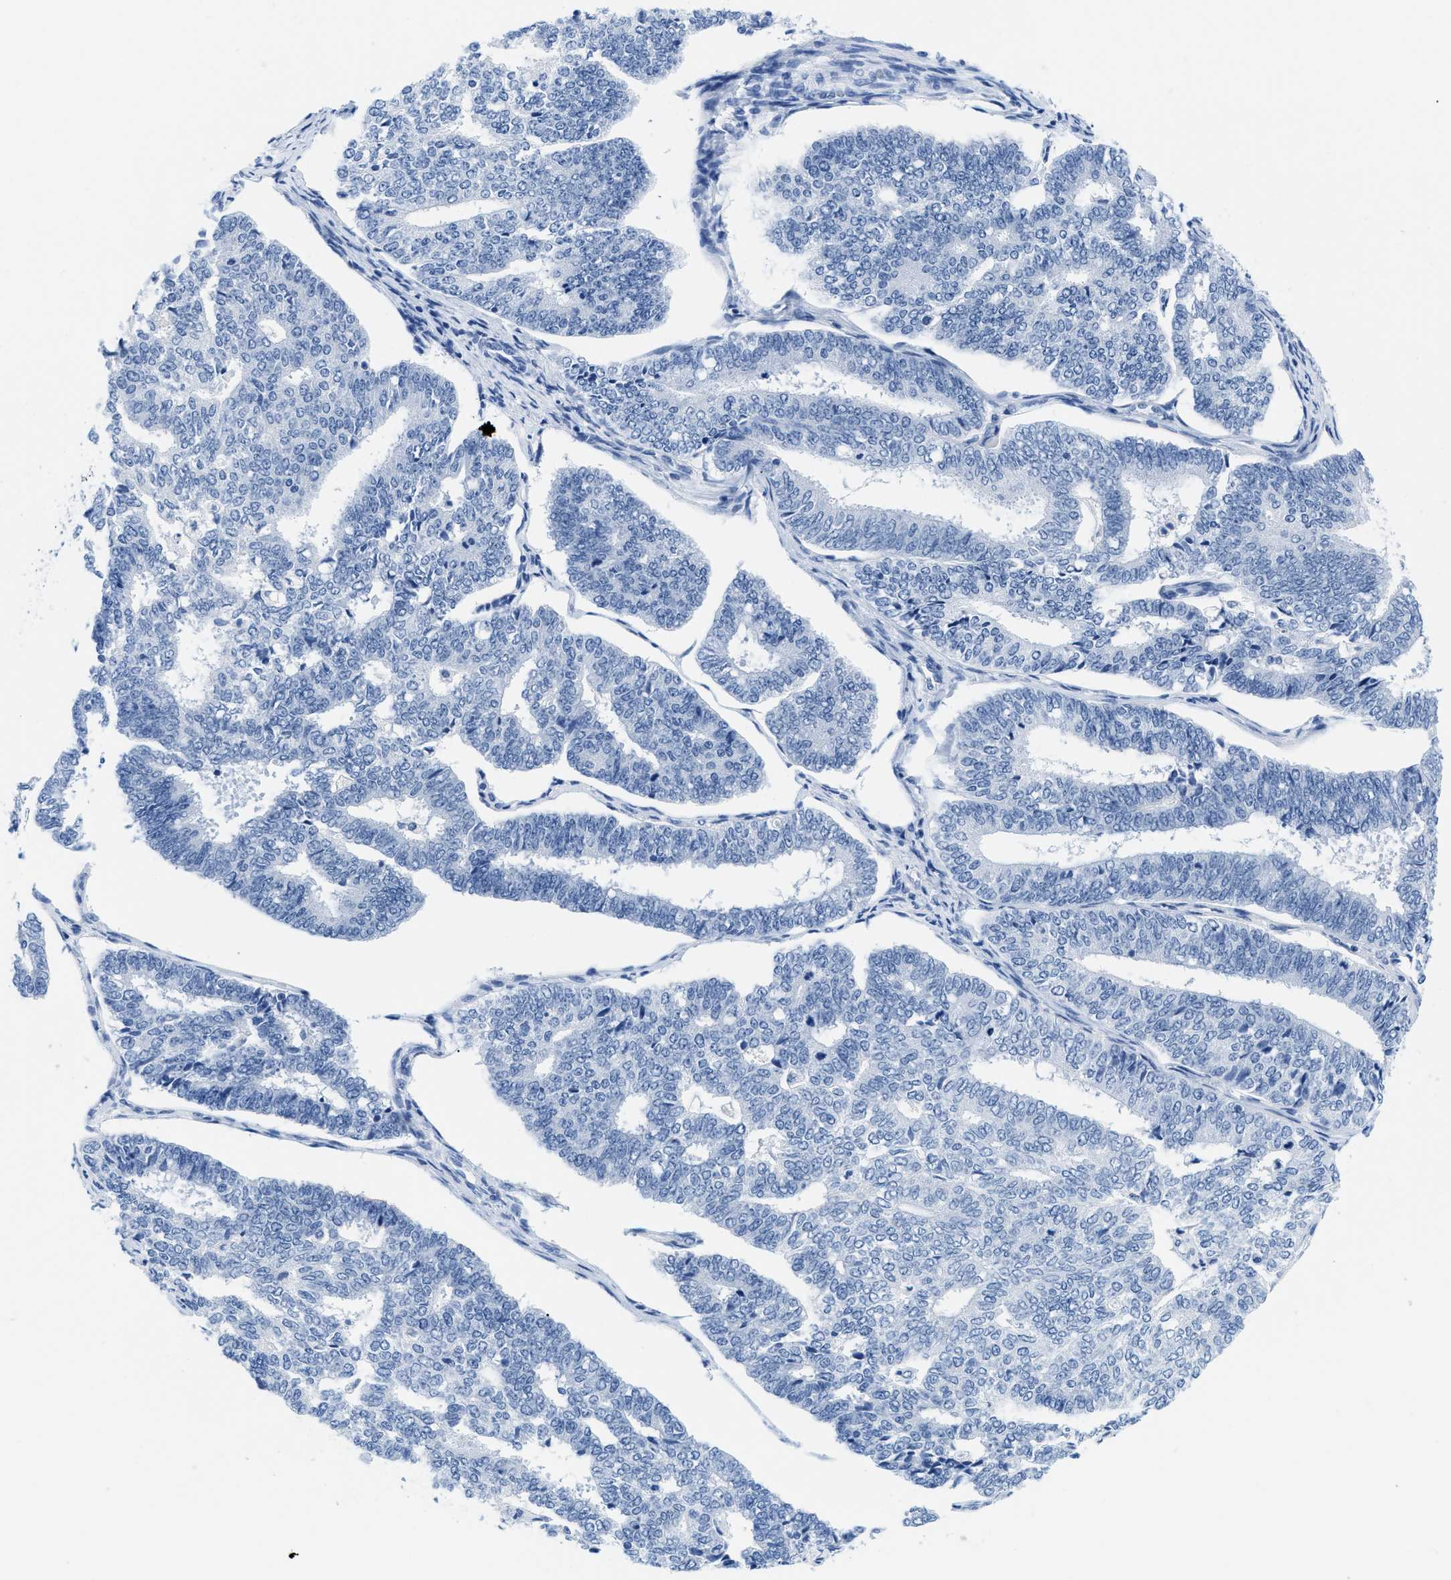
{"staining": {"intensity": "negative", "quantity": "none", "location": "none"}, "tissue": "endometrial cancer", "cell_type": "Tumor cells", "image_type": "cancer", "snomed": [{"axis": "morphology", "description": "Adenocarcinoma, NOS"}, {"axis": "topography", "description": "Endometrium"}], "caption": "Tumor cells show no significant staining in endometrial cancer.", "gene": "GSN", "patient": {"sex": "female", "age": 70}}